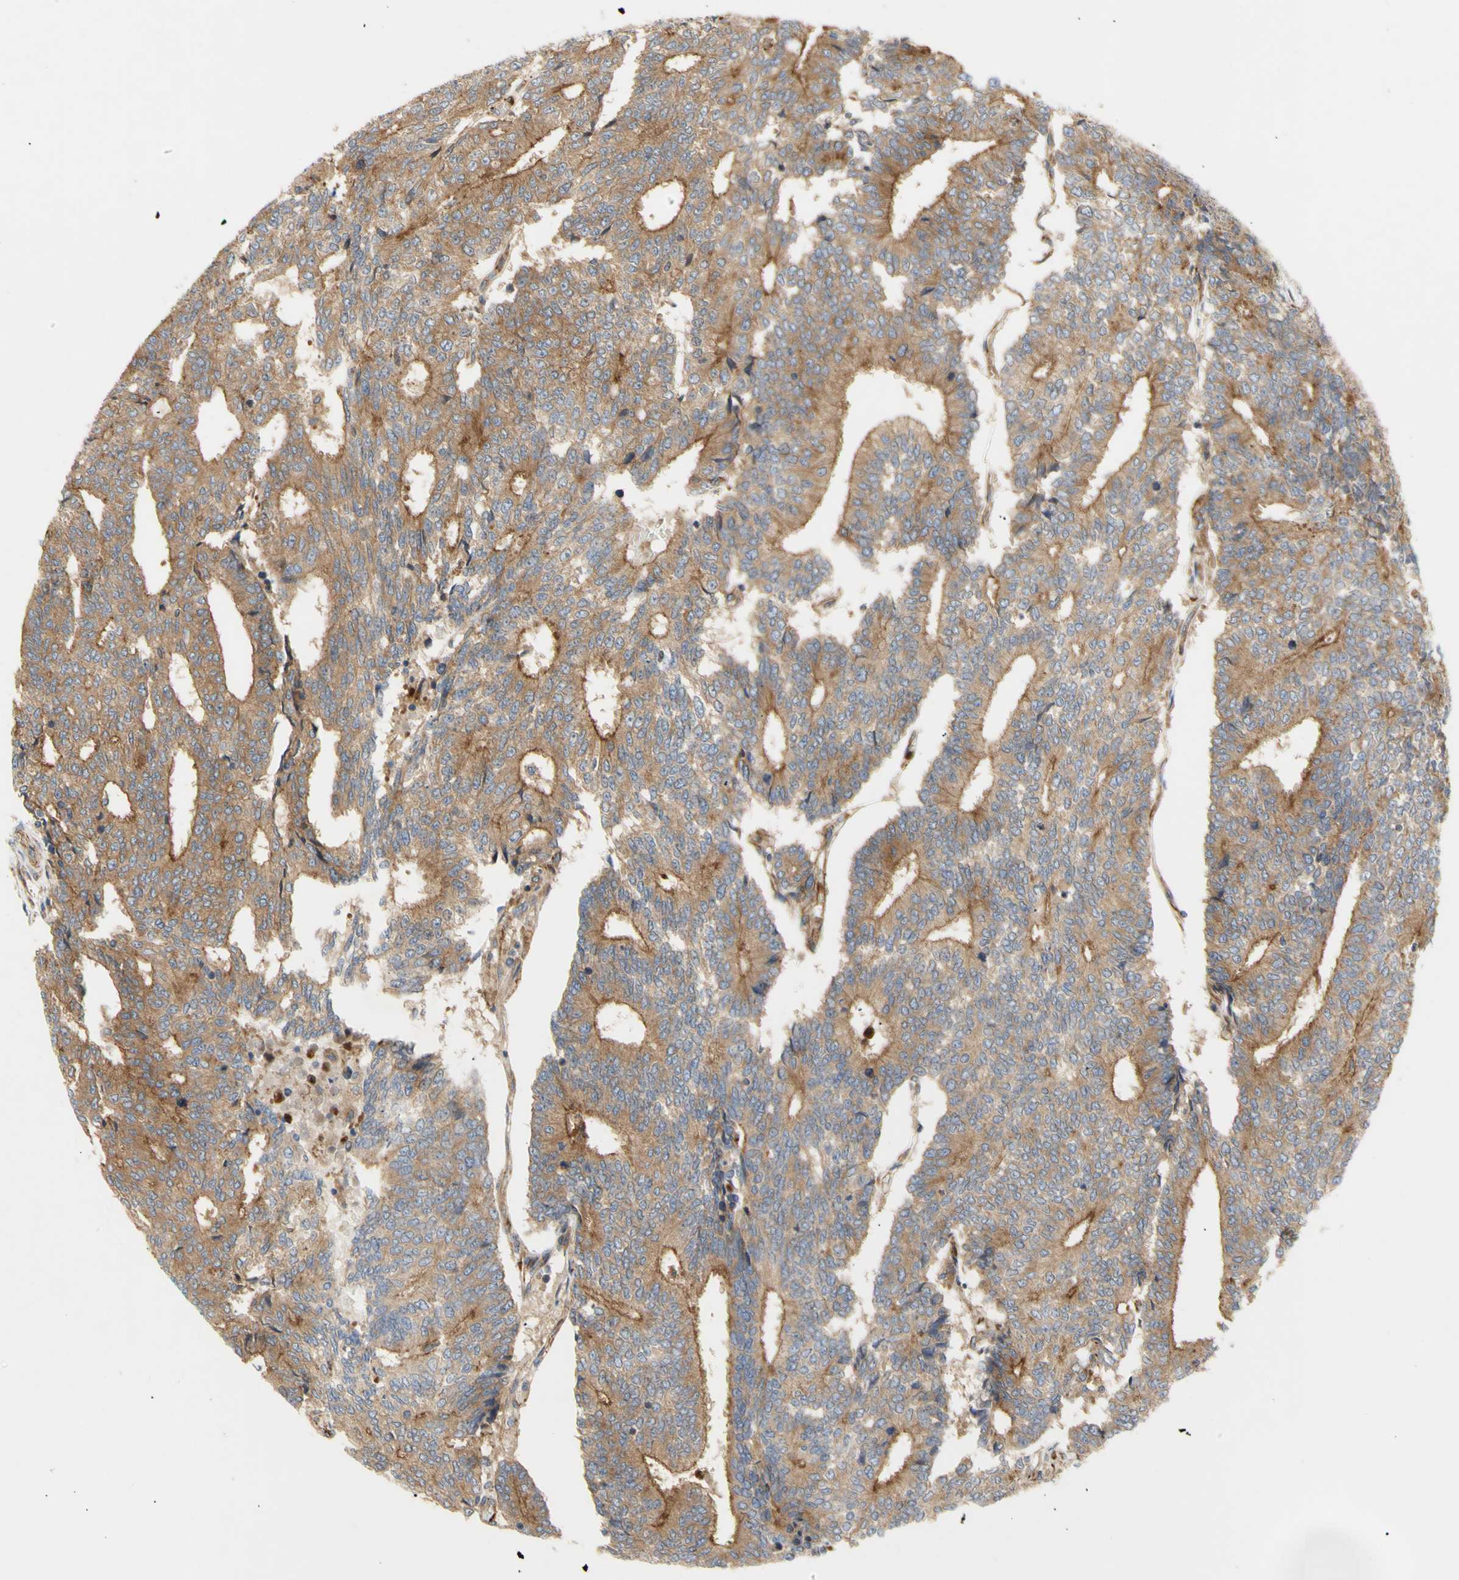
{"staining": {"intensity": "moderate", "quantity": ">75%", "location": "cytoplasmic/membranous"}, "tissue": "prostate cancer", "cell_type": "Tumor cells", "image_type": "cancer", "snomed": [{"axis": "morphology", "description": "Normal tissue, NOS"}, {"axis": "morphology", "description": "Adenocarcinoma, High grade"}, {"axis": "topography", "description": "Prostate"}, {"axis": "topography", "description": "Seminal veicle"}], "caption": "The photomicrograph shows a brown stain indicating the presence of a protein in the cytoplasmic/membranous of tumor cells in prostate cancer.", "gene": "TUBG2", "patient": {"sex": "male", "age": 55}}